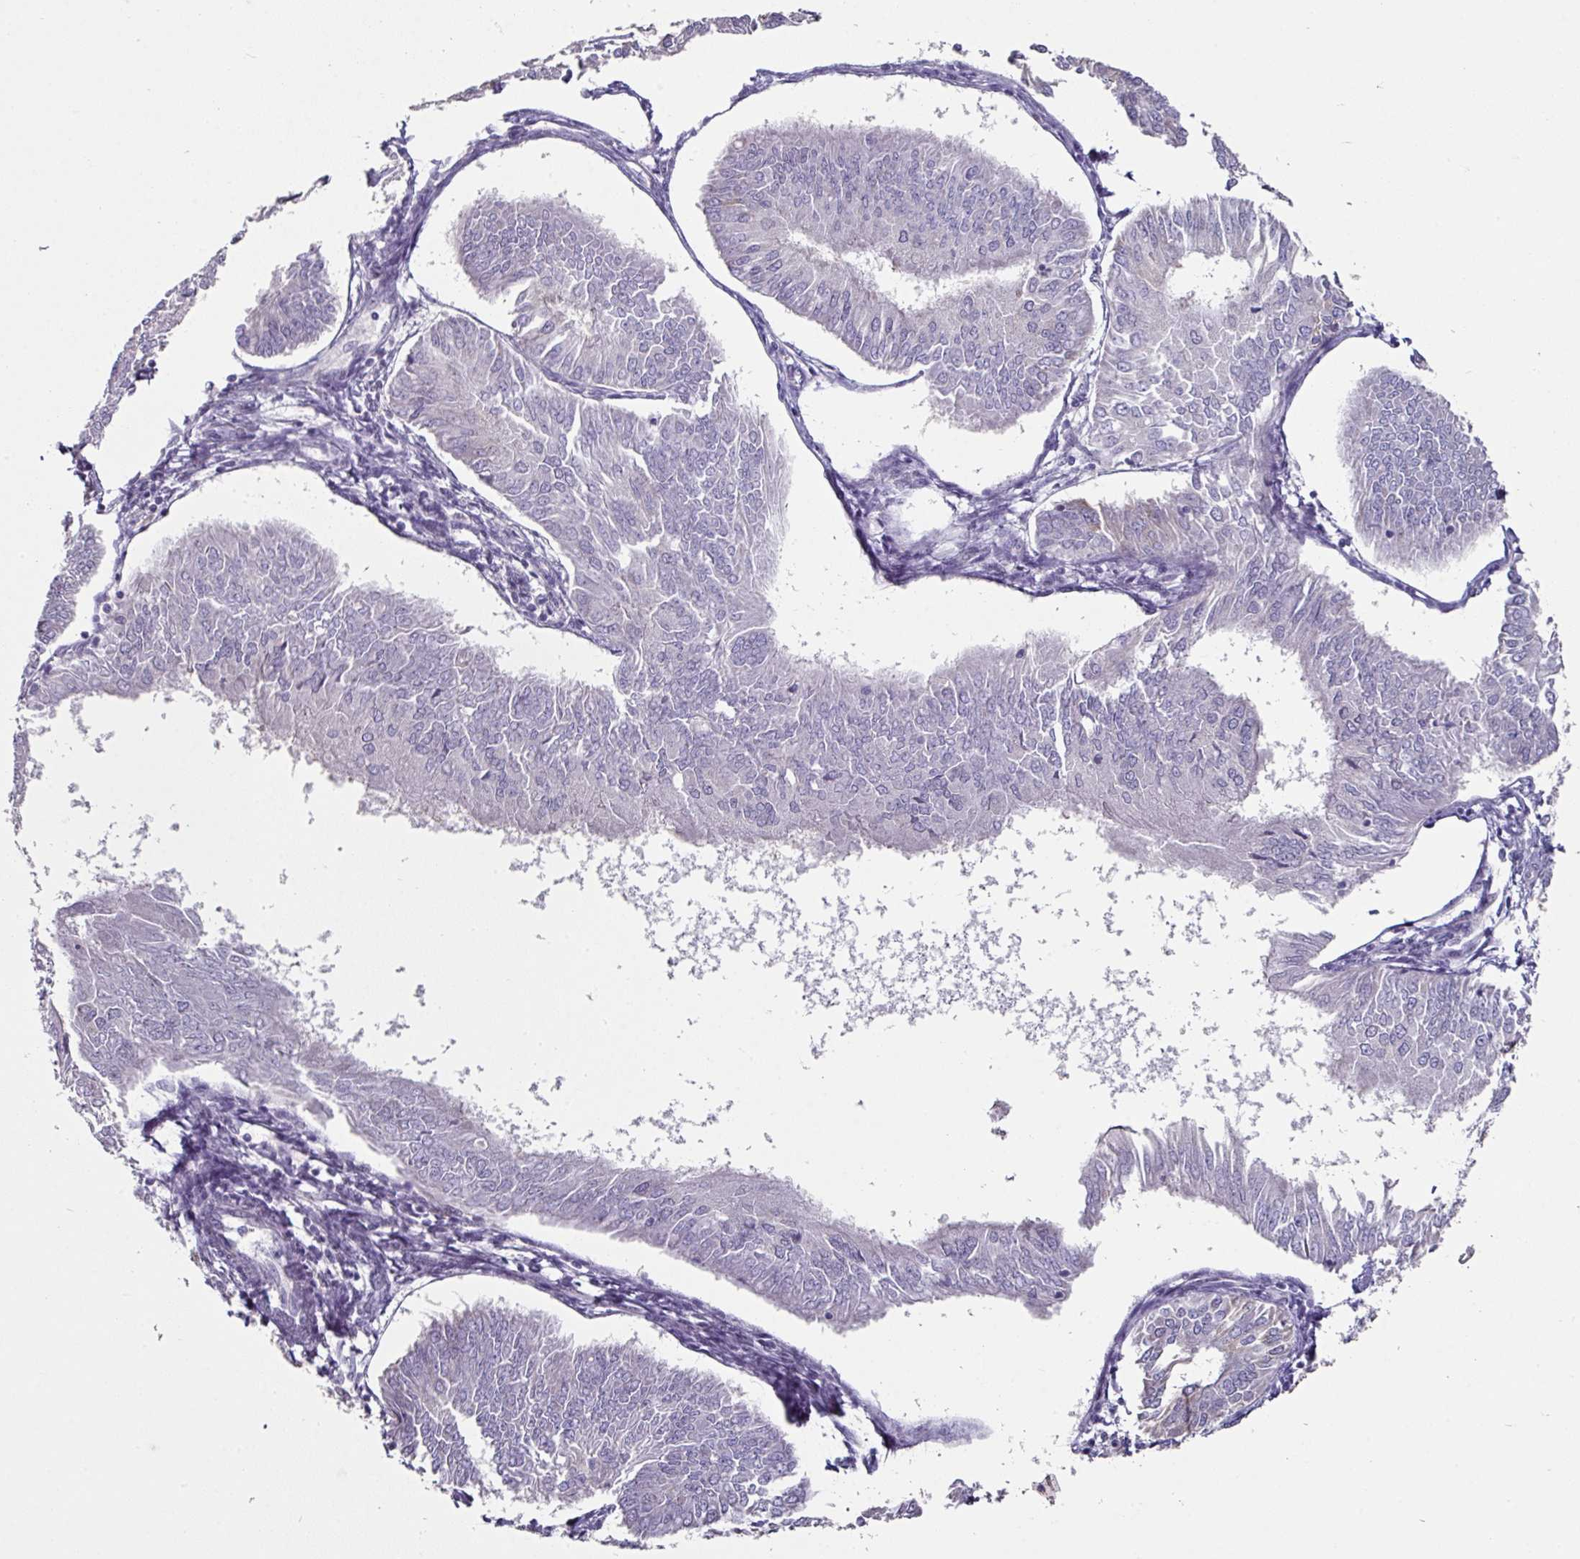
{"staining": {"intensity": "negative", "quantity": "none", "location": "none"}, "tissue": "endometrial cancer", "cell_type": "Tumor cells", "image_type": "cancer", "snomed": [{"axis": "morphology", "description": "Adenocarcinoma, NOS"}, {"axis": "topography", "description": "Endometrium"}], "caption": "High magnification brightfield microscopy of adenocarcinoma (endometrial) stained with DAB (3,3'-diaminobenzidine) (brown) and counterstained with hematoxylin (blue): tumor cells show no significant staining. (DAB immunohistochemistry (IHC), high magnification).", "gene": "ELK1", "patient": {"sex": "female", "age": 58}}